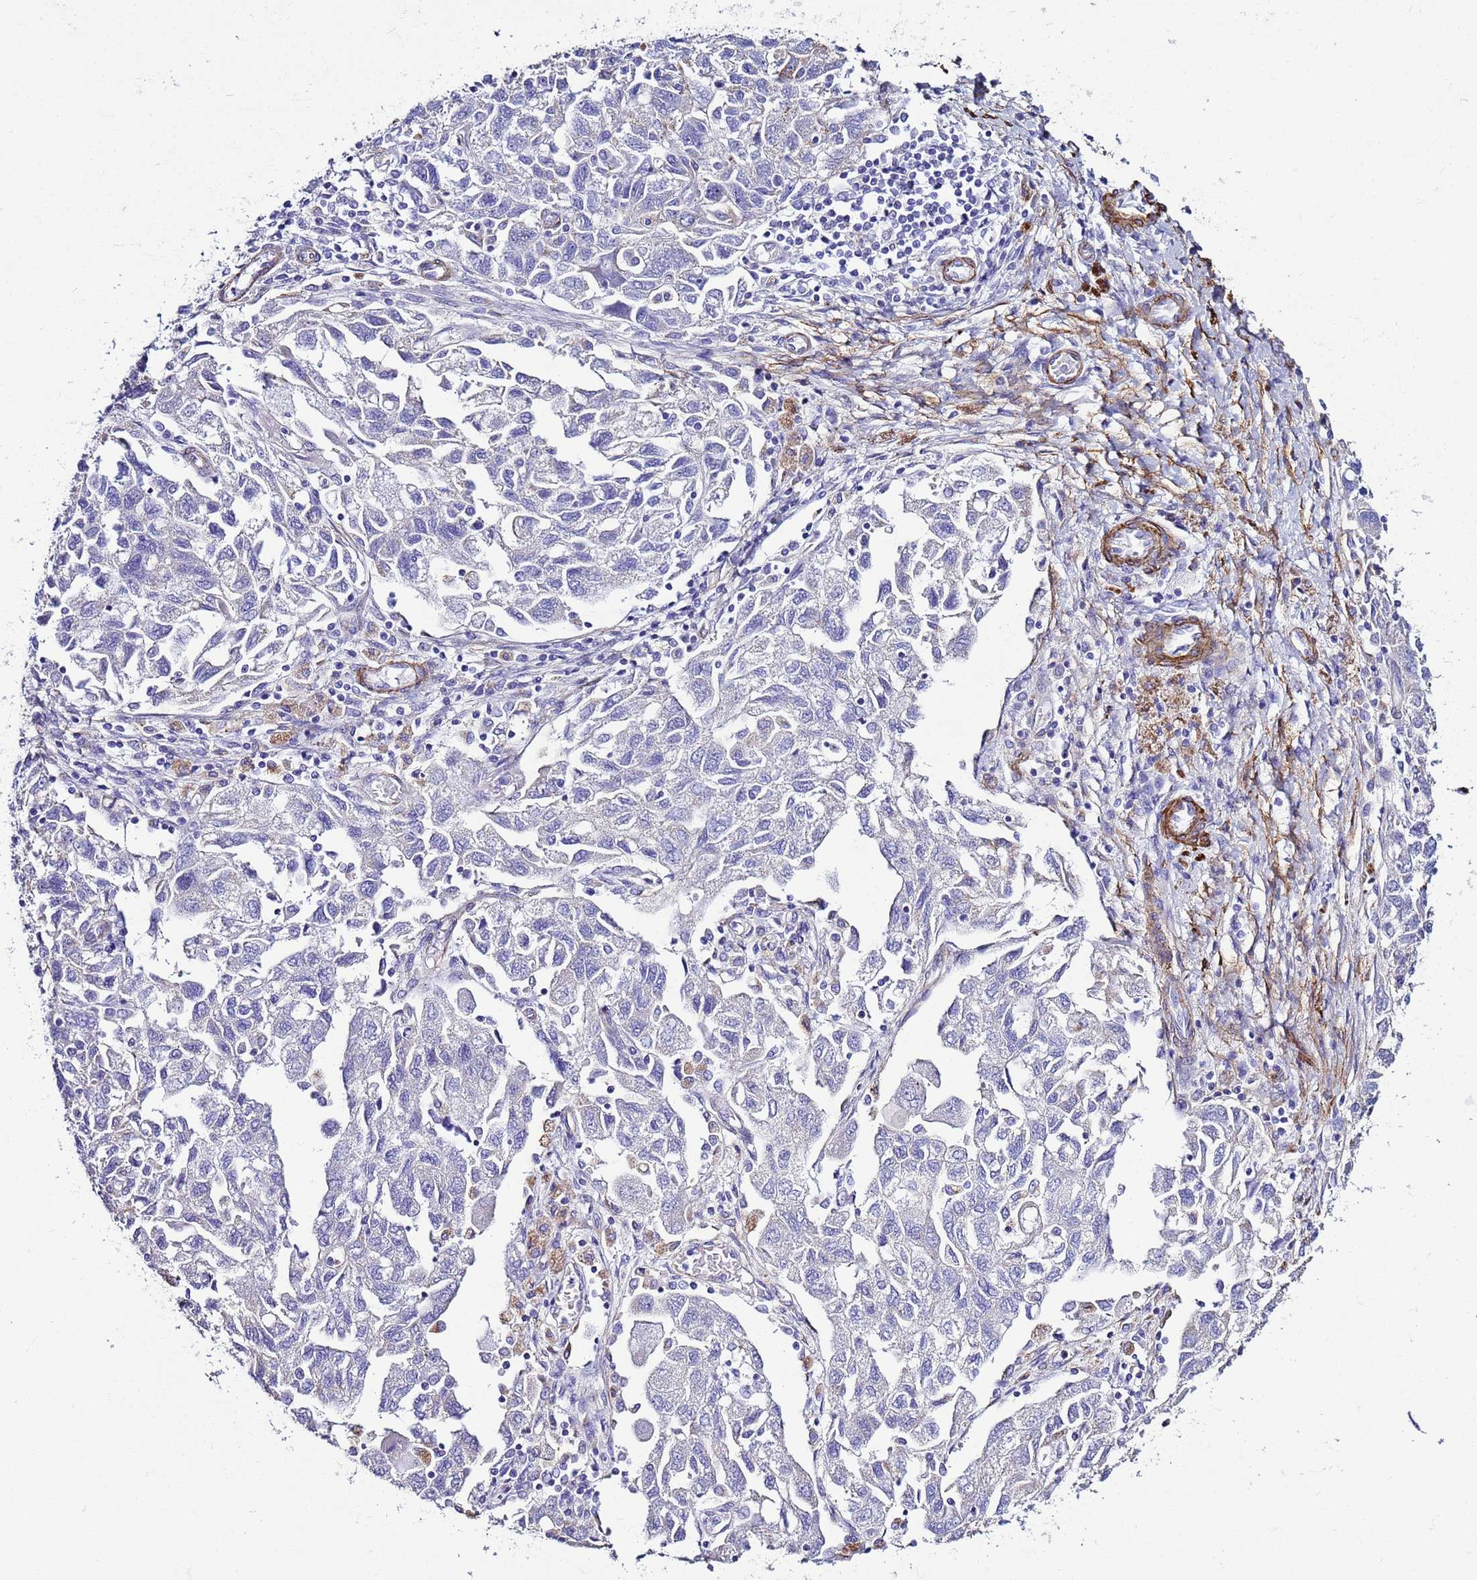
{"staining": {"intensity": "negative", "quantity": "none", "location": "none"}, "tissue": "ovarian cancer", "cell_type": "Tumor cells", "image_type": "cancer", "snomed": [{"axis": "morphology", "description": "Carcinoma, NOS"}, {"axis": "morphology", "description": "Cystadenocarcinoma, serous, NOS"}, {"axis": "topography", "description": "Ovary"}], "caption": "Immunohistochemistry (IHC) of carcinoma (ovarian) exhibits no positivity in tumor cells.", "gene": "RABL2B", "patient": {"sex": "female", "age": 69}}